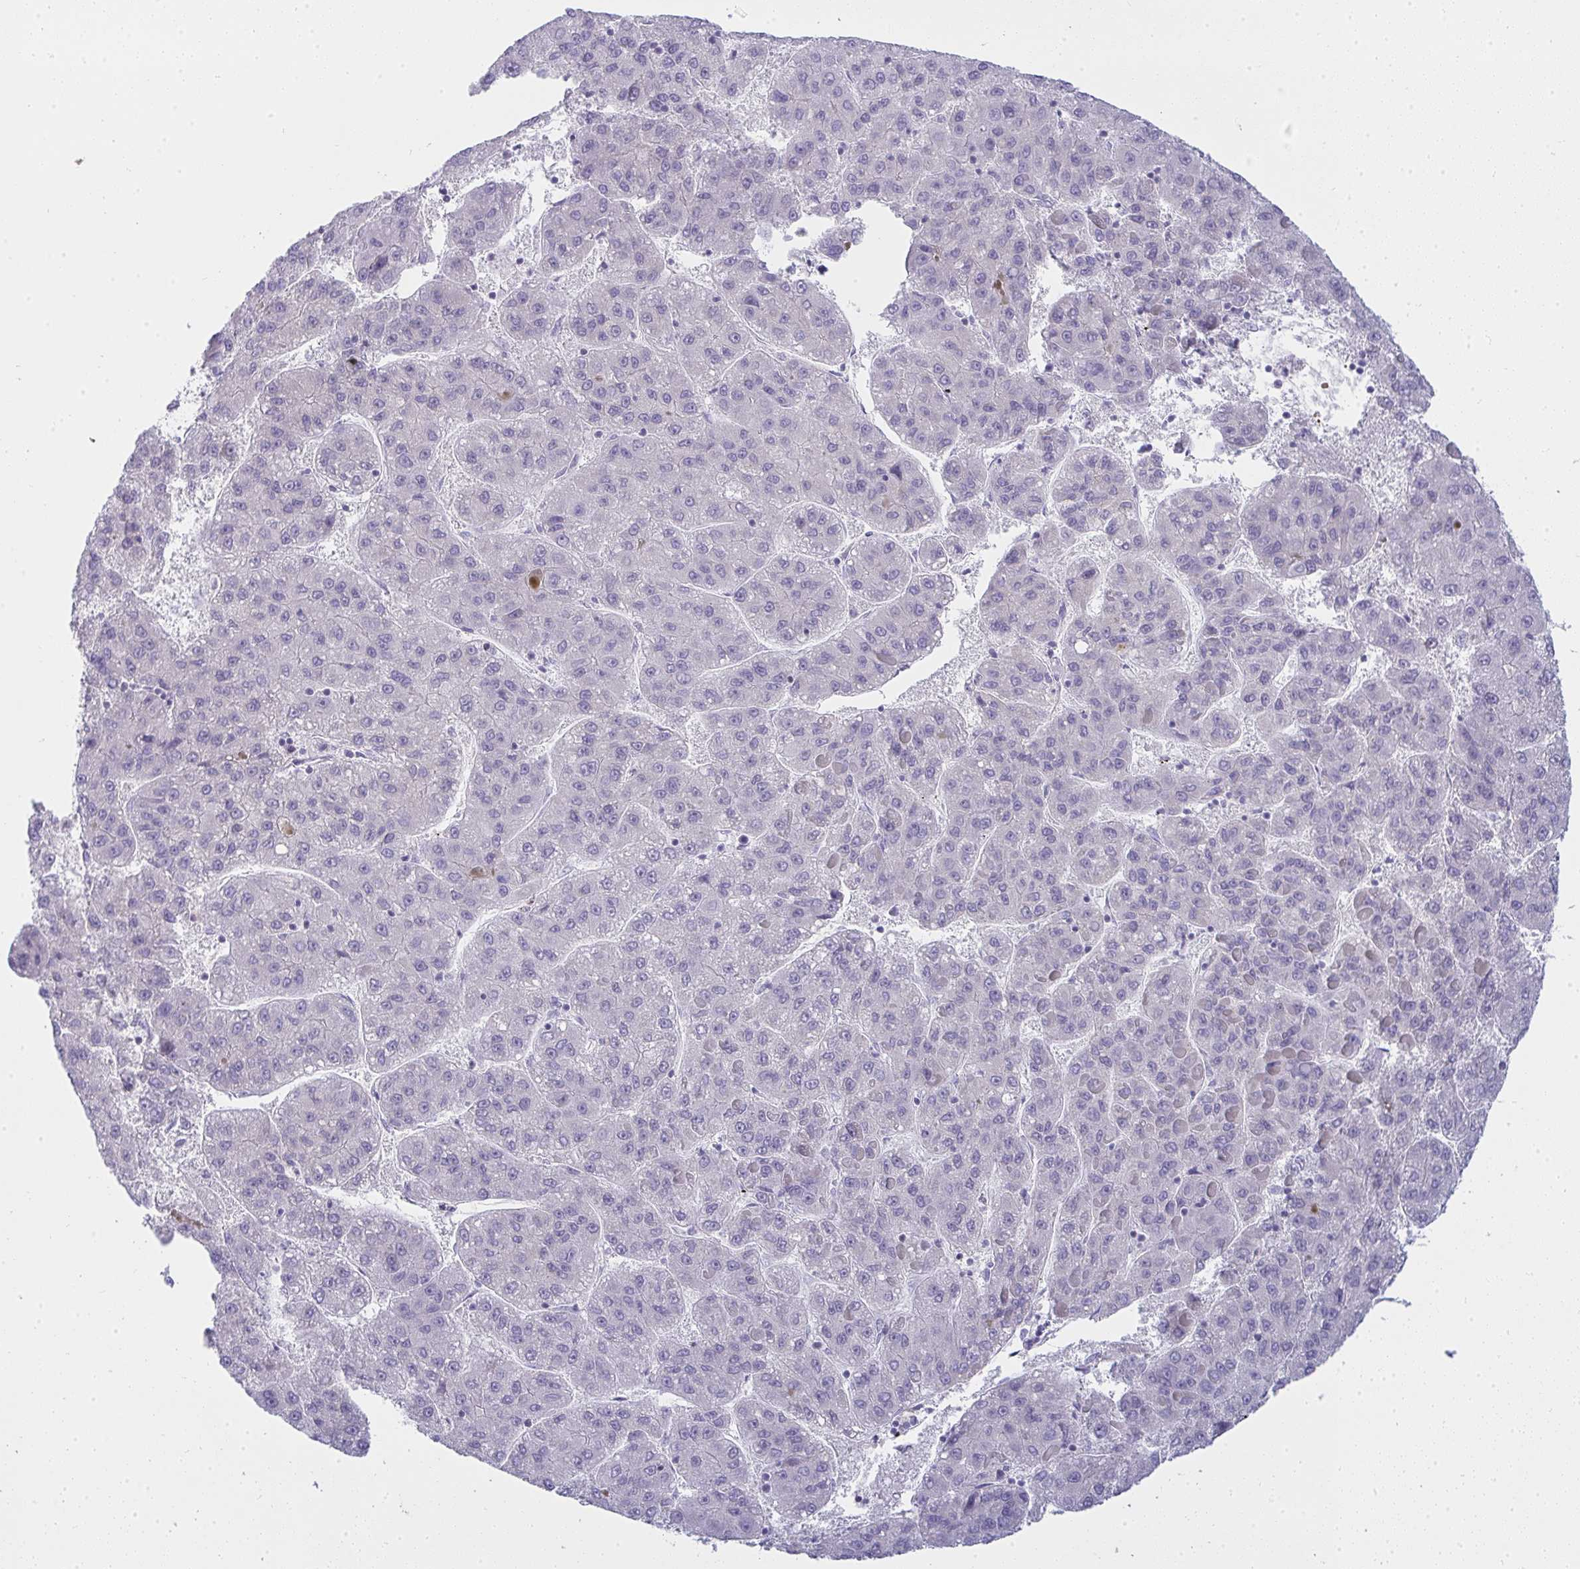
{"staining": {"intensity": "negative", "quantity": "none", "location": "none"}, "tissue": "liver cancer", "cell_type": "Tumor cells", "image_type": "cancer", "snomed": [{"axis": "morphology", "description": "Carcinoma, Hepatocellular, NOS"}, {"axis": "topography", "description": "Liver"}], "caption": "IHC of liver cancer displays no positivity in tumor cells. The staining was performed using DAB (3,3'-diaminobenzidine) to visualize the protein expression in brown, while the nuclei were stained in blue with hematoxylin (Magnification: 20x).", "gene": "ZNF182", "patient": {"sex": "female", "age": 82}}